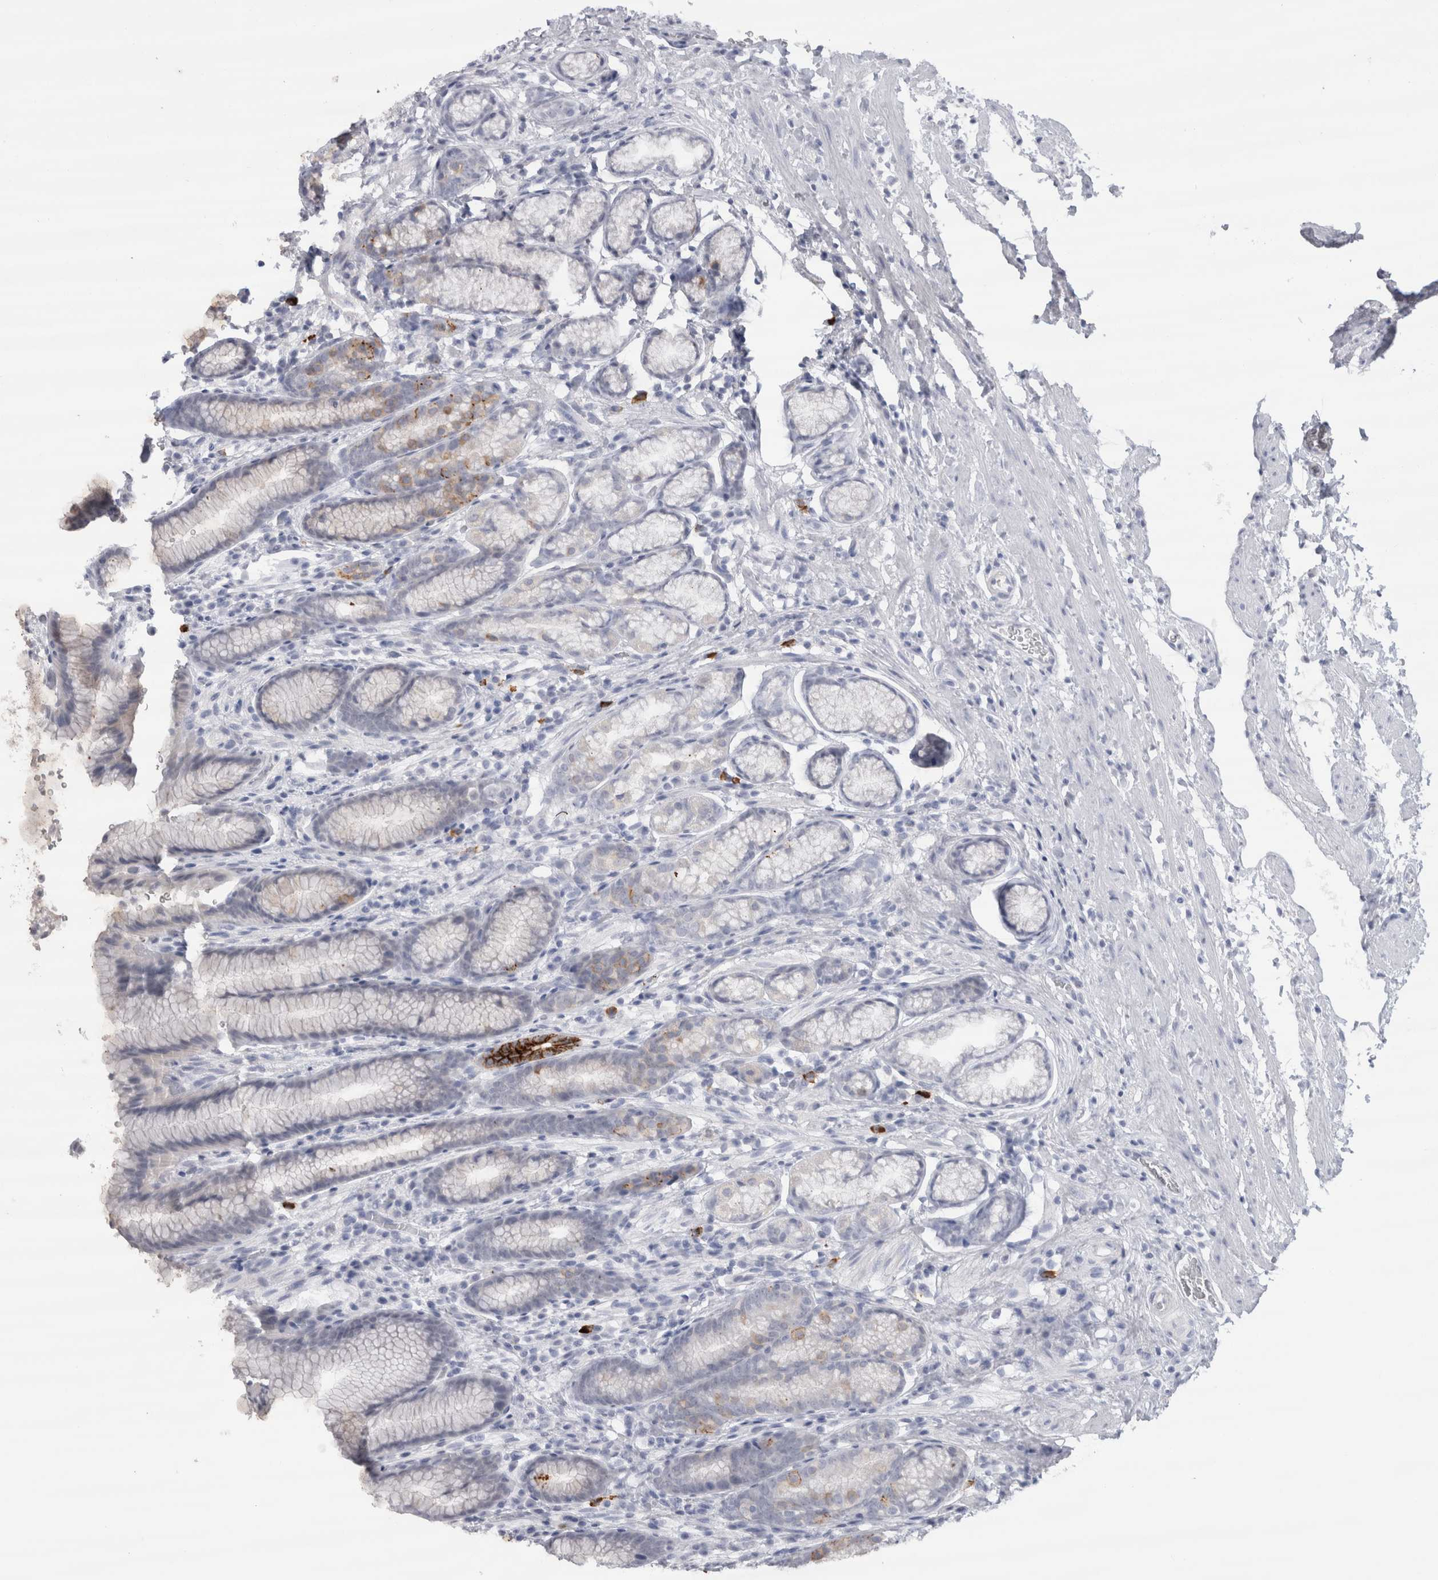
{"staining": {"intensity": "strong", "quantity": "<25%", "location": "cytoplasmic/membranous"}, "tissue": "stomach", "cell_type": "Glandular cells", "image_type": "normal", "snomed": [{"axis": "morphology", "description": "Normal tissue, NOS"}, {"axis": "topography", "description": "Stomach"}], "caption": "Immunohistochemical staining of benign stomach exhibits medium levels of strong cytoplasmic/membranous staining in about <25% of glandular cells. The protein of interest is stained brown, and the nuclei are stained in blue (DAB (3,3'-diaminobenzidine) IHC with brightfield microscopy, high magnification).", "gene": "CDH17", "patient": {"sex": "male", "age": 42}}